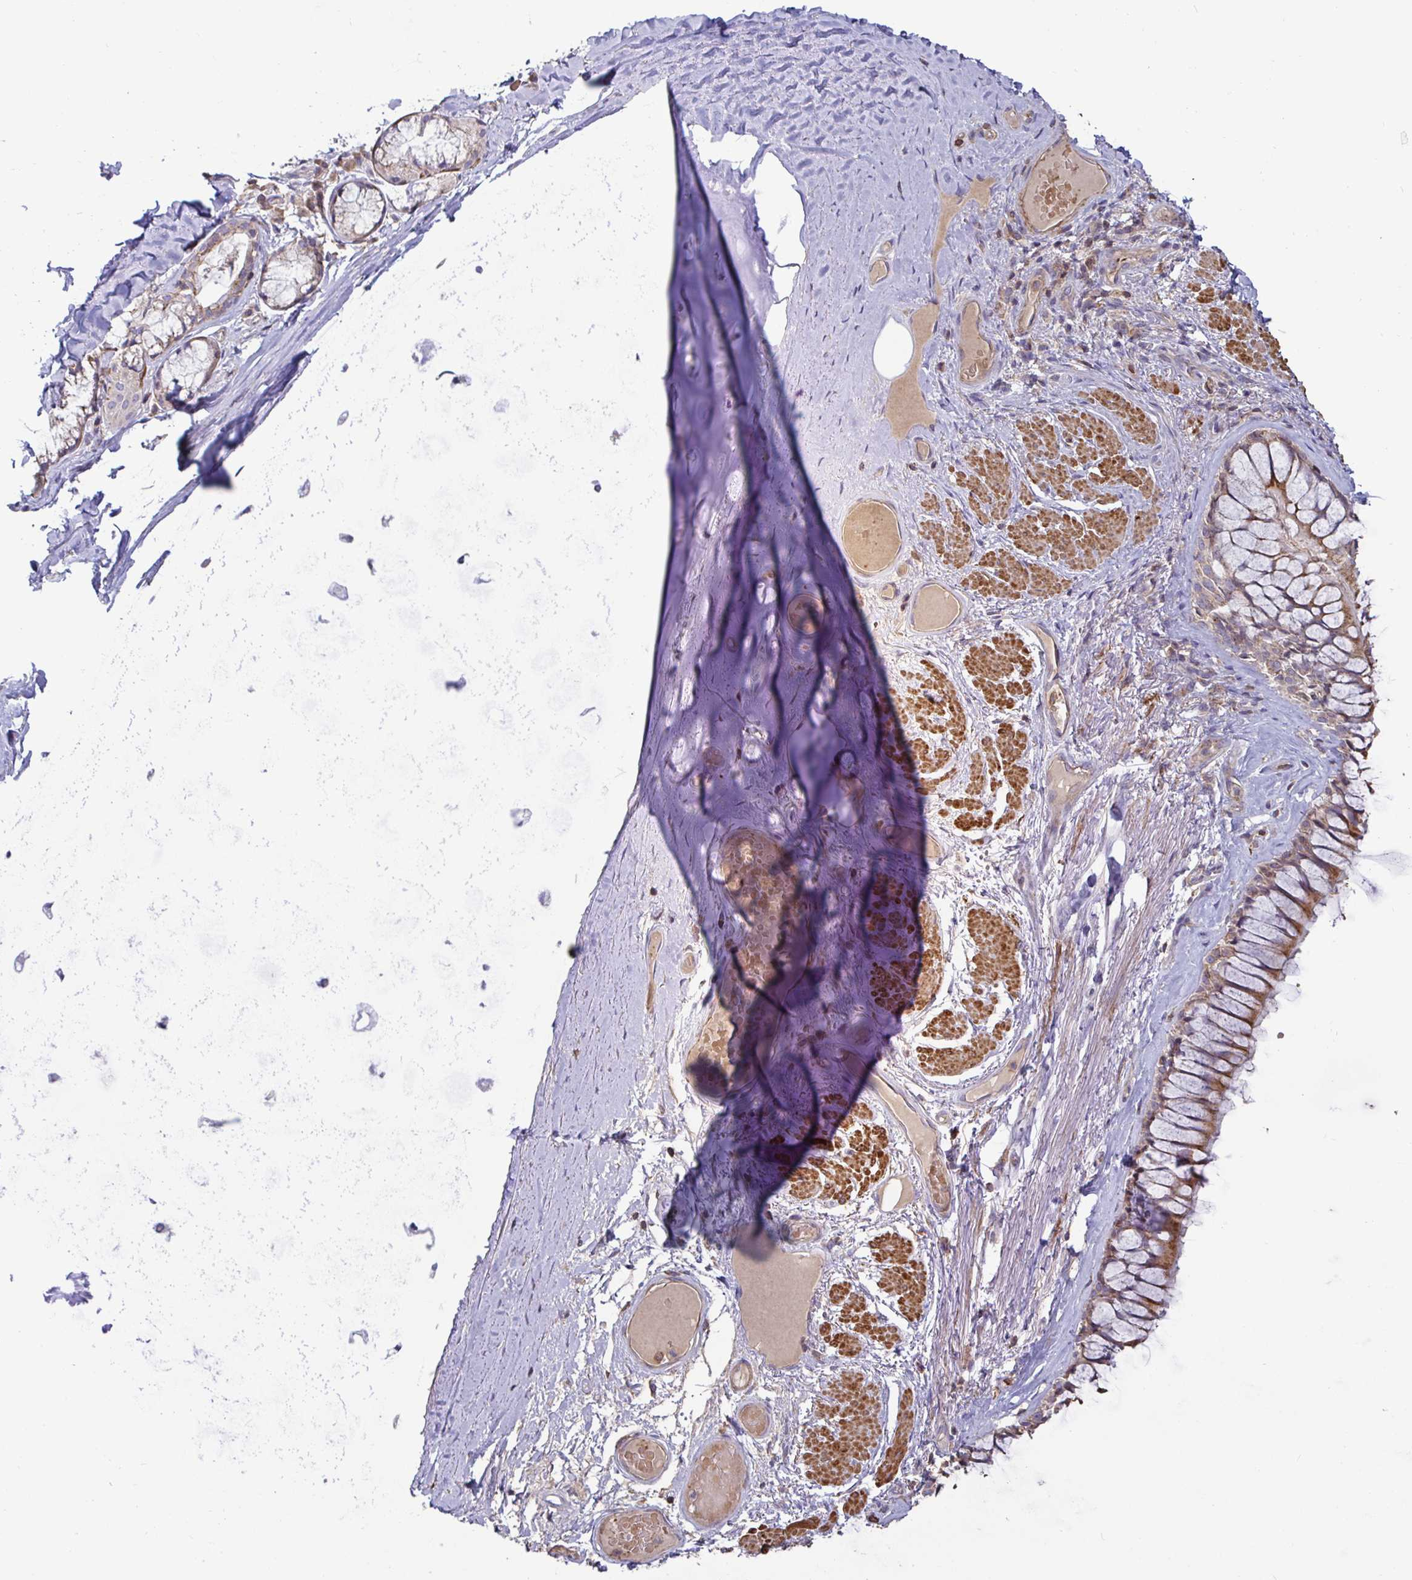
{"staining": {"intensity": "weak", "quantity": "25%-75%", "location": "cytoplasmic/membranous"}, "tissue": "adipose tissue", "cell_type": "Adipocytes", "image_type": "normal", "snomed": [{"axis": "morphology", "description": "Normal tissue, NOS"}, {"axis": "topography", "description": "Cartilage tissue"}, {"axis": "topography", "description": "Bronchus"}], "caption": "Unremarkable adipose tissue shows weak cytoplasmic/membranous expression in approximately 25%-75% of adipocytes, visualized by immunohistochemistry. Nuclei are stained in blue.", "gene": "SPRY1", "patient": {"sex": "male", "age": 64}}